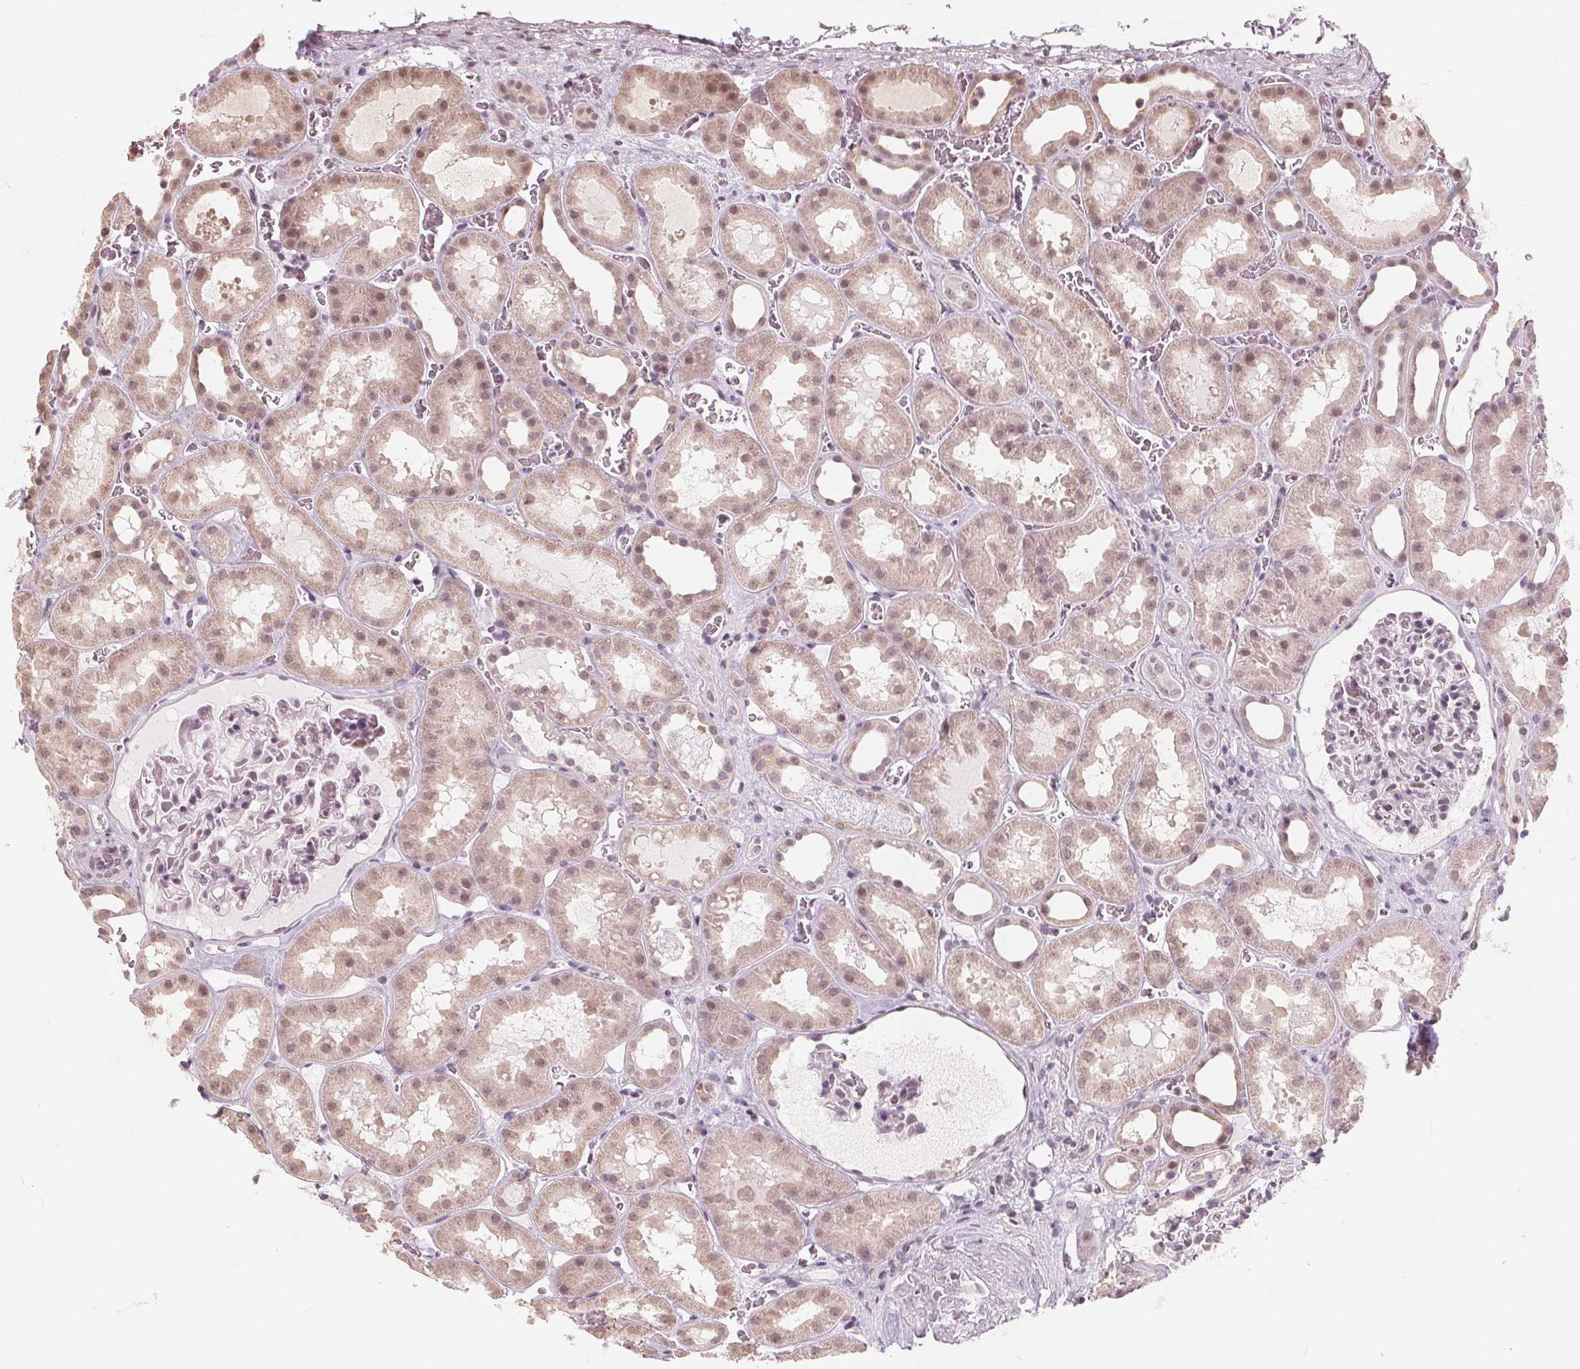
{"staining": {"intensity": "negative", "quantity": "none", "location": "none"}, "tissue": "kidney", "cell_type": "Cells in glomeruli", "image_type": "normal", "snomed": [{"axis": "morphology", "description": "Normal tissue, NOS"}, {"axis": "topography", "description": "Kidney"}], "caption": "Immunohistochemical staining of benign human kidney demonstrates no significant staining in cells in glomeruli.", "gene": "NUP210L", "patient": {"sex": "female", "age": 41}}